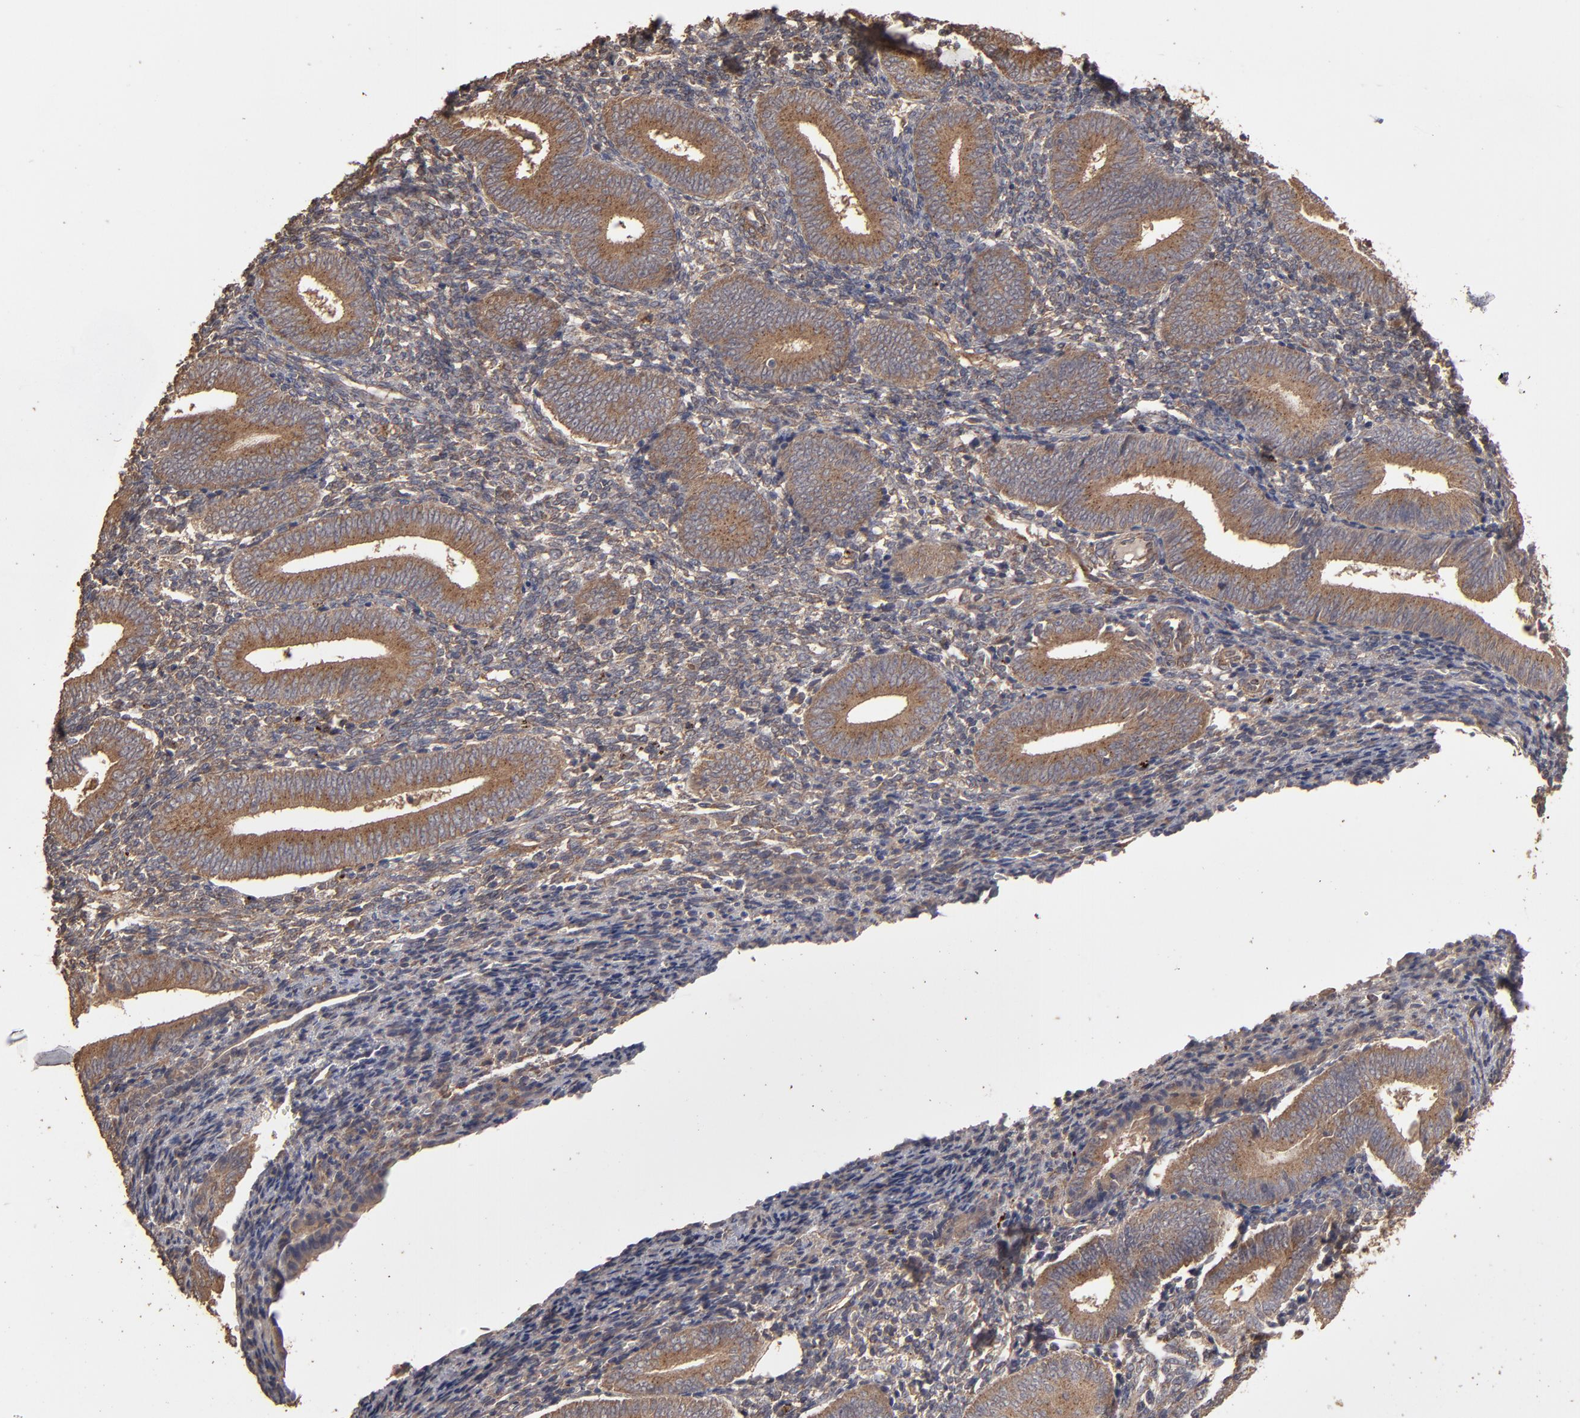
{"staining": {"intensity": "moderate", "quantity": ">75%", "location": "cytoplasmic/membranous"}, "tissue": "endometrium", "cell_type": "Cells in endometrial stroma", "image_type": "normal", "snomed": [{"axis": "morphology", "description": "Normal tissue, NOS"}, {"axis": "topography", "description": "Uterus"}, {"axis": "topography", "description": "Endometrium"}], "caption": "A micrograph of endometrium stained for a protein reveals moderate cytoplasmic/membranous brown staining in cells in endometrial stroma.", "gene": "MMP2", "patient": {"sex": "female", "age": 33}}